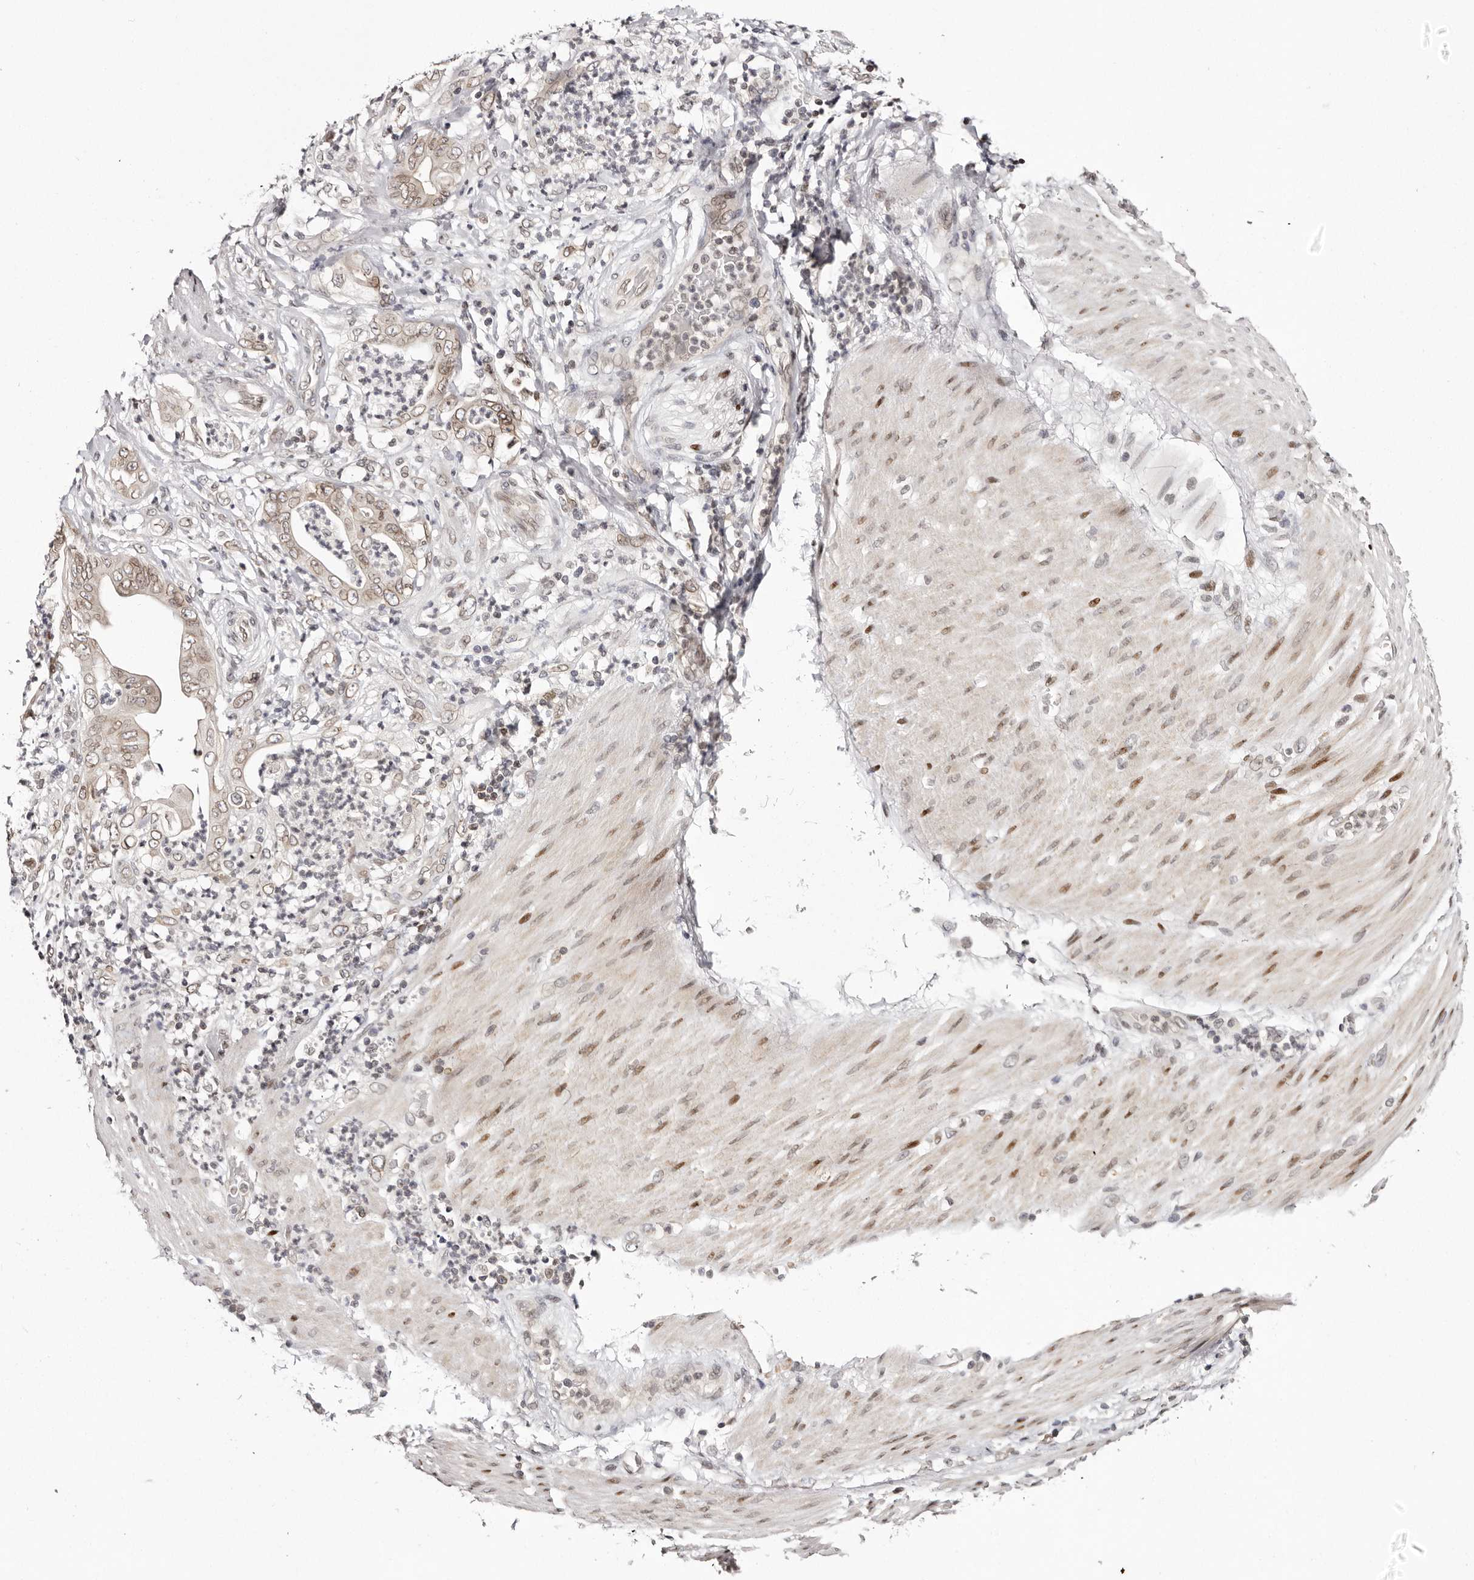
{"staining": {"intensity": "moderate", "quantity": "25%-75%", "location": "cytoplasmic/membranous,nuclear"}, "tissue": "stomach cancer", "cell_type": "Tumor cells", "image_type": "cancer", "snomed": [{"axis": "morphology", "description": "Adenocarcinoma, NOS"}, {"axis": "topography", "description": "Stomach"}], "caption": "Immunohistochemical staining of adenocarcinoma (stomach) demonstrates medium levels of moderate cytoplasmic/membranous and nuclear protein expression in approximately 25%-75% of tumor cells. The staining was performed using DAB (3,3'-diaminobenzidine), with brown indicating positive protein expression. Nuclei are stained blue with hematoxylin.", "gene": "NUP153", "patient": {"sex": "female", "age": 73}}